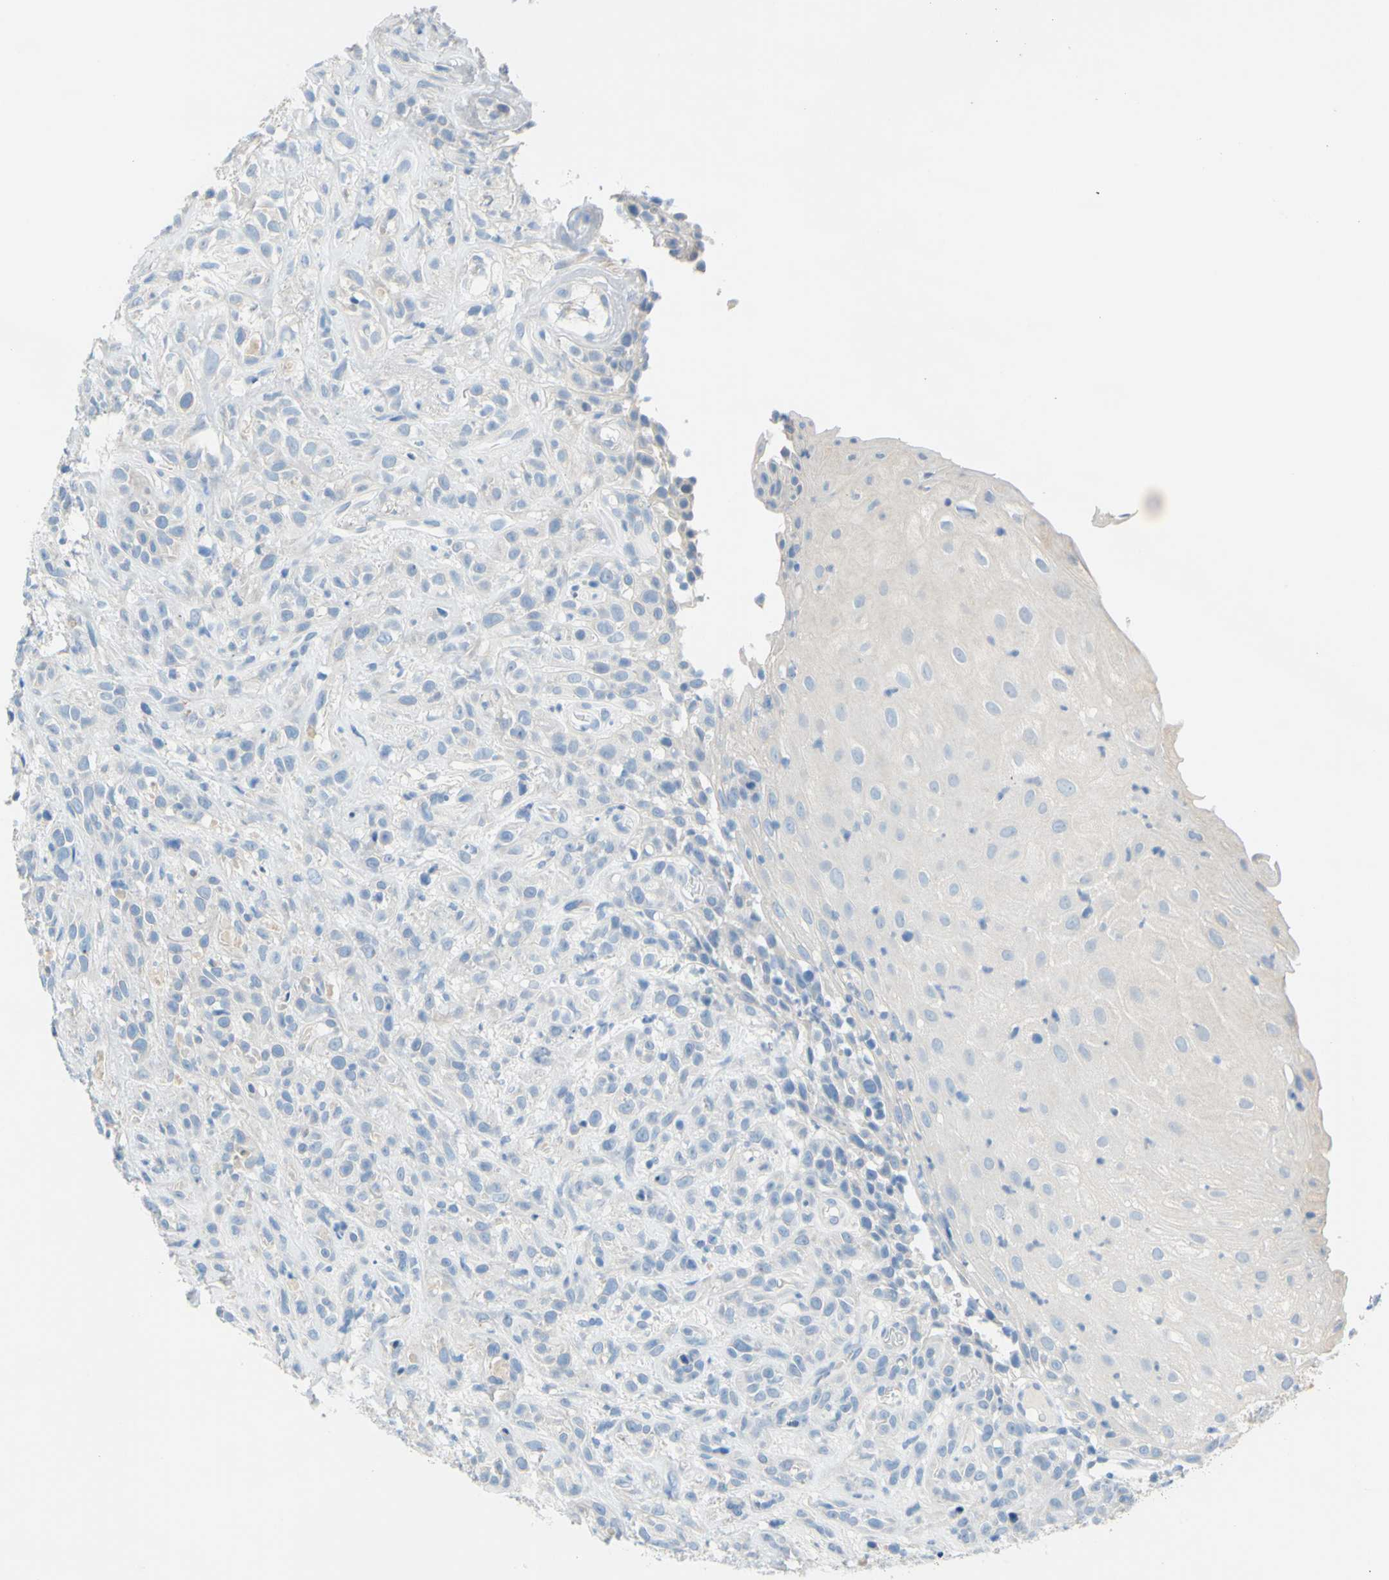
{"staining": {"intensity": "negative", "quantity": "none", "location": "none"}, "tissue": "head and neck cancer", "cell_type": "Tumor cells", "image_type": "cancer", "snomed": [{"axis": "morphology", "description": "Normal tissue, NOS"}, {"axis": "morphology", "description": "Squamous cell carcinoma, NOS"}, {"axis": "topography", "description": "Cartilage tissue"}, {"axis": "topography", "description": "Head-Neck"}], "caption": "DAB (3,3'-diaminobenzidine) immunohistochemical staining of head and neck cancer demonstrates no significant expression in tumor cells.", "gene": "SLC1A2", "patient": {"sex": "male", "age": 62}}